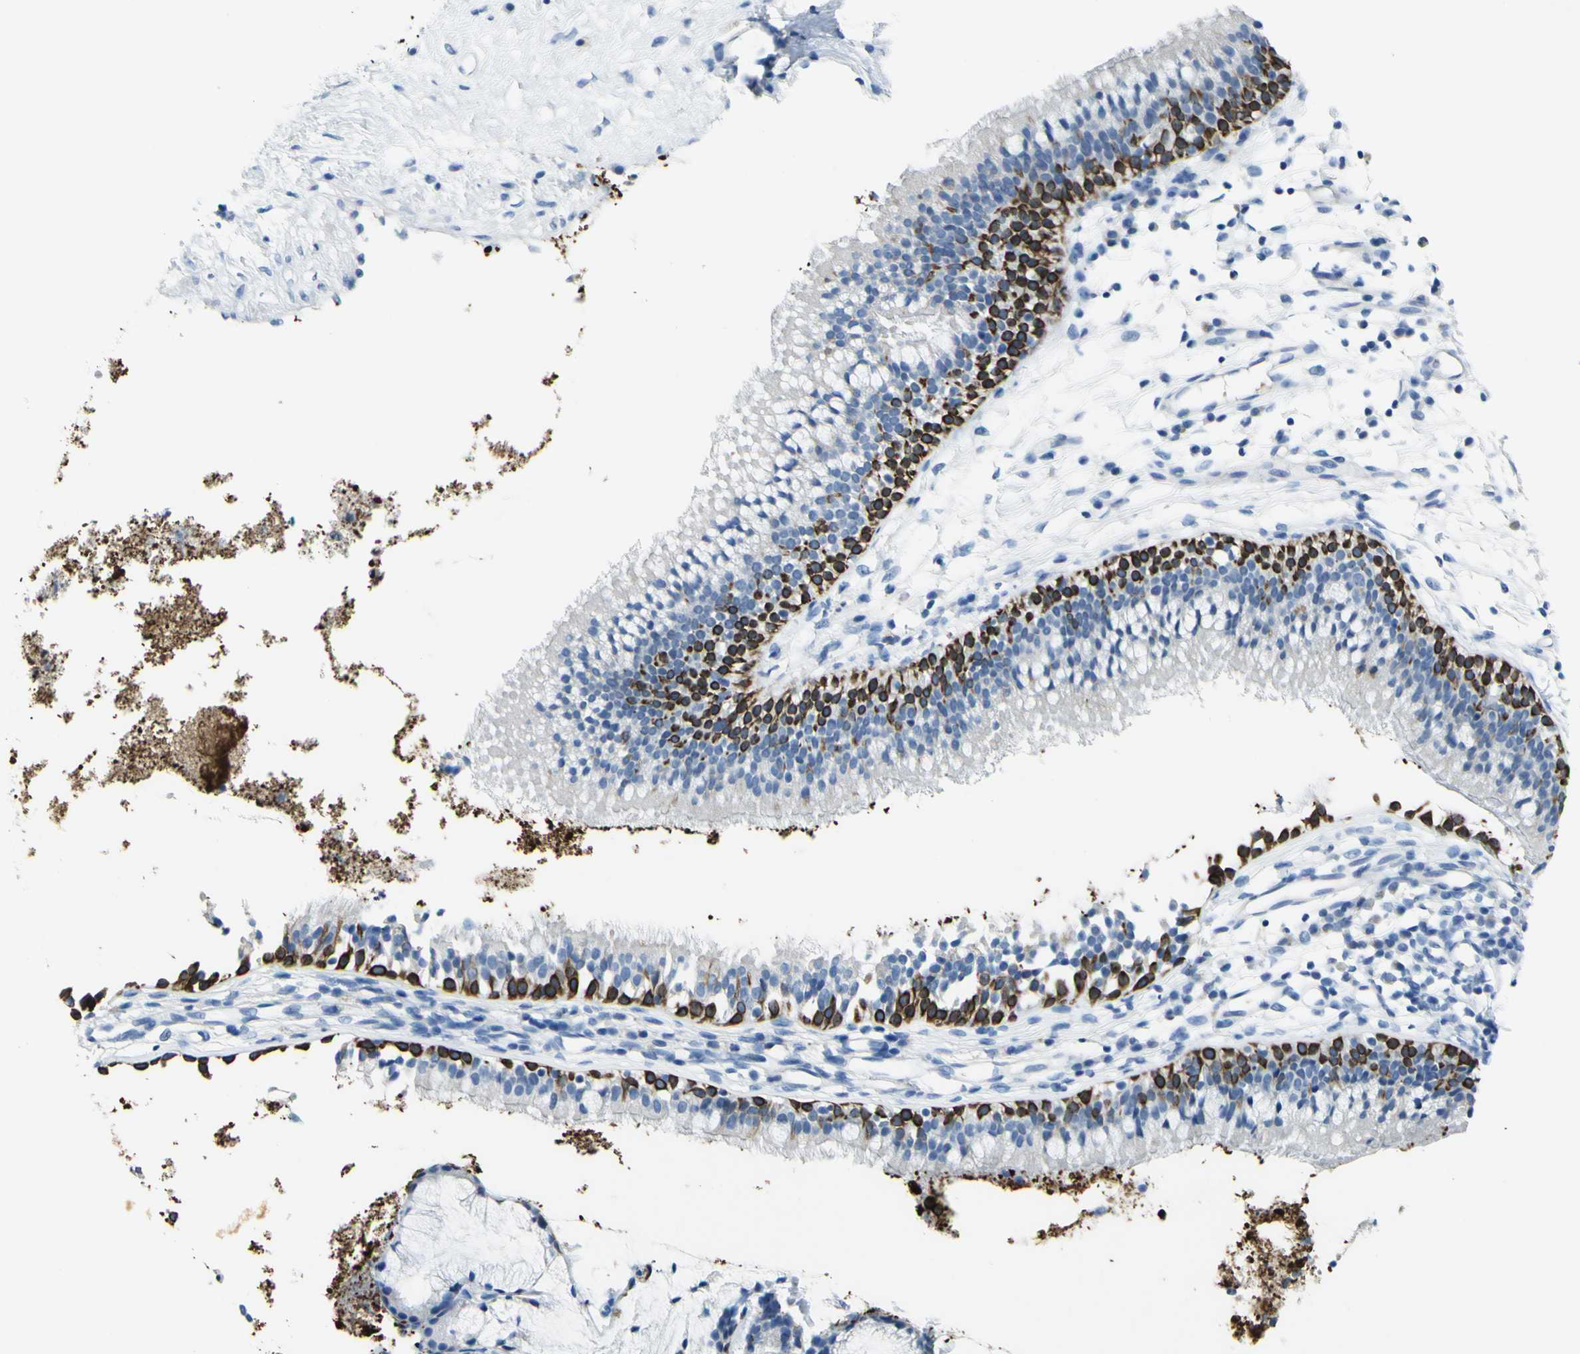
{"staining": {"intensity": "strong", "quantity": "<25%", "location": "cytoplasmic/membranous,nuclear"}, "tissue": "nasopharynx", "cell_type": "Respiratory epithelial cells", "image_type": "normal", "snomed": [{"axis": "morphology", "description": "Normal tissue, NOS"}, {"axis": "topography", "description": "Nasopharynx"}], "caption": "A brown stain labels strong cytoplasmic/membranous,nuclear expression of a protein in respiratory epithelial cells of unremarkable human nasopharynx. (brown staining indicates protein expression, while blue staining denotes nuclei).", "gene": "ZNF557", "patient": {"sex": "male", "age": 21}}